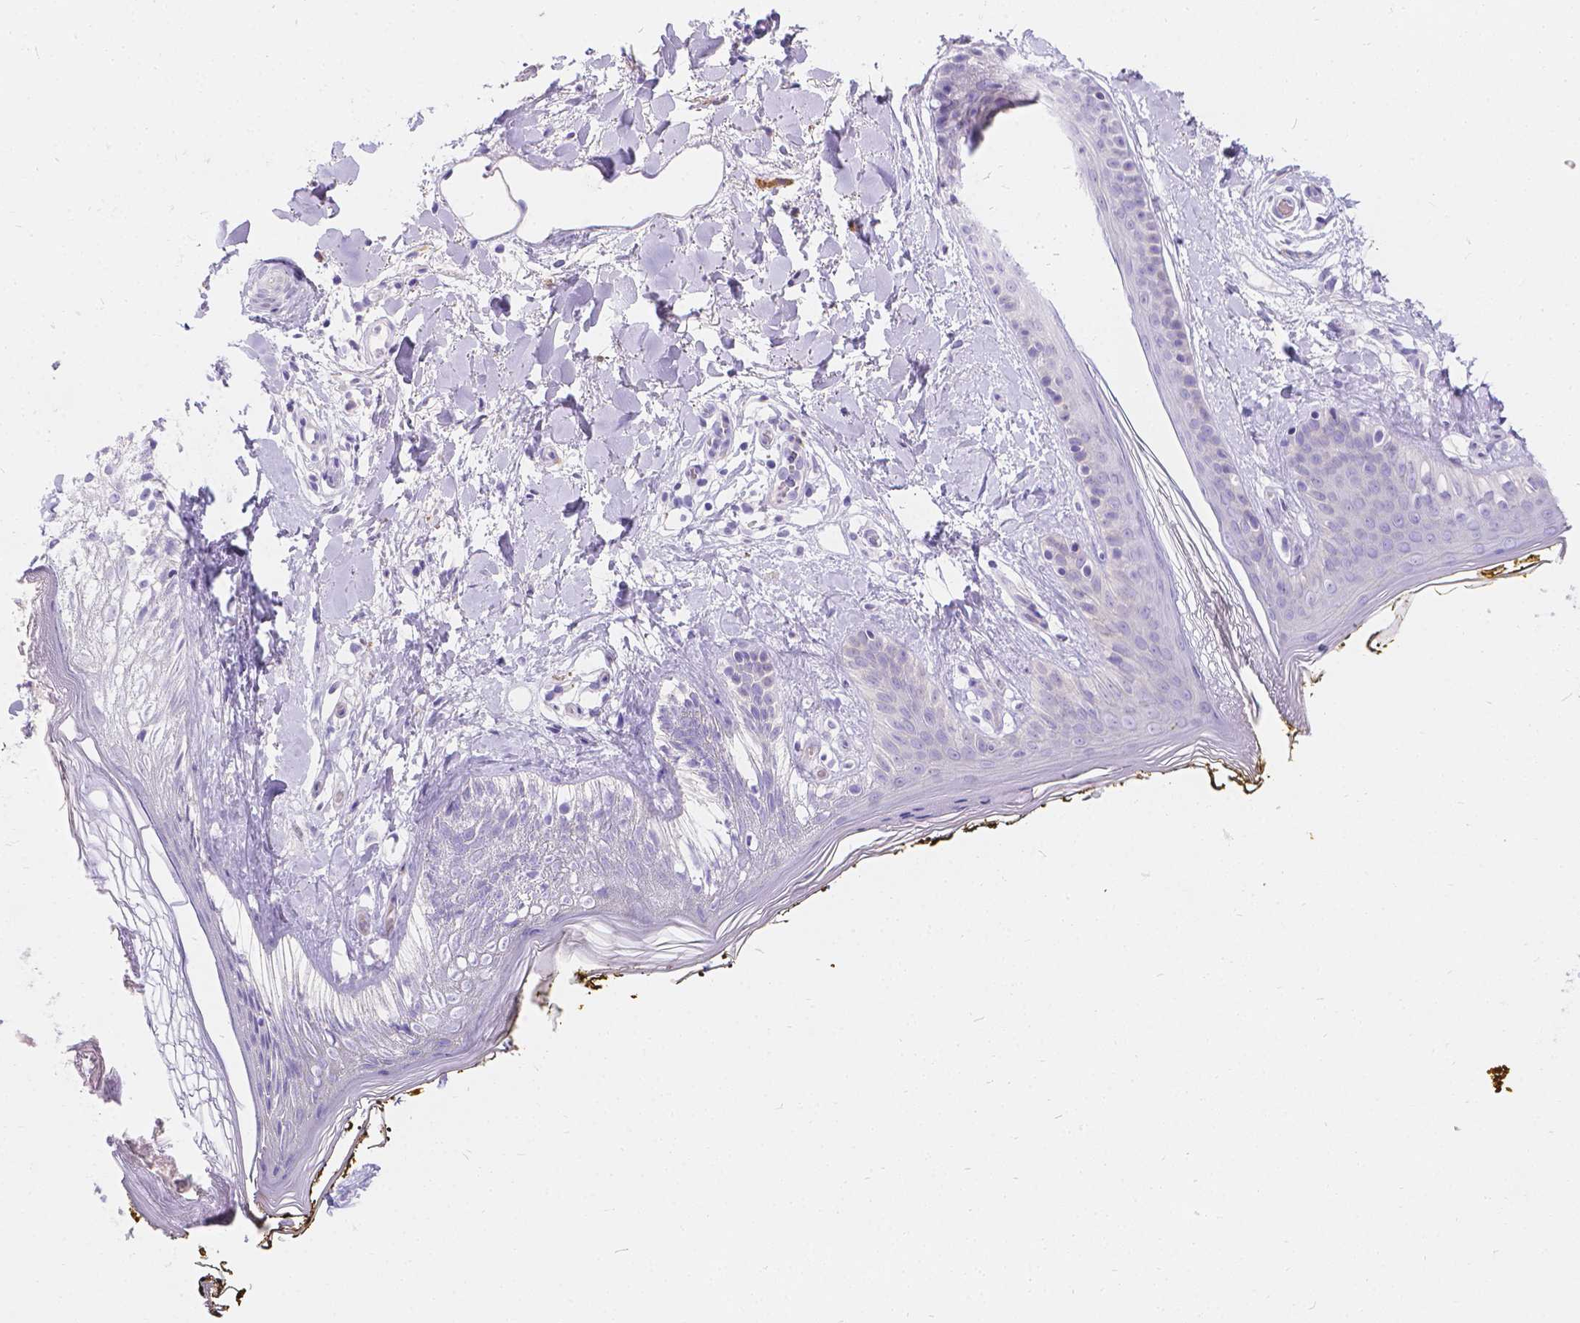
{"staining": {"intensity": "negative", "quantity": "none", "location": "none"}, "tissue": "skin", "cell_type": "Fibroblasts", "image_type": "normal", "snomed": [{"axis": "morphology", "description": "Normal tissue, NOS"}, {"axis": "topography", "description": "Skin"}], "caption": "Histopathology image shows no protein expression in fibroblasts of normal skin. The staining is performed using DAB brown chromogen with nuclei counter-stained in using hematoxylin.", "gene": "GNRHR", "patient": {"sex": "female", "age": 34}}